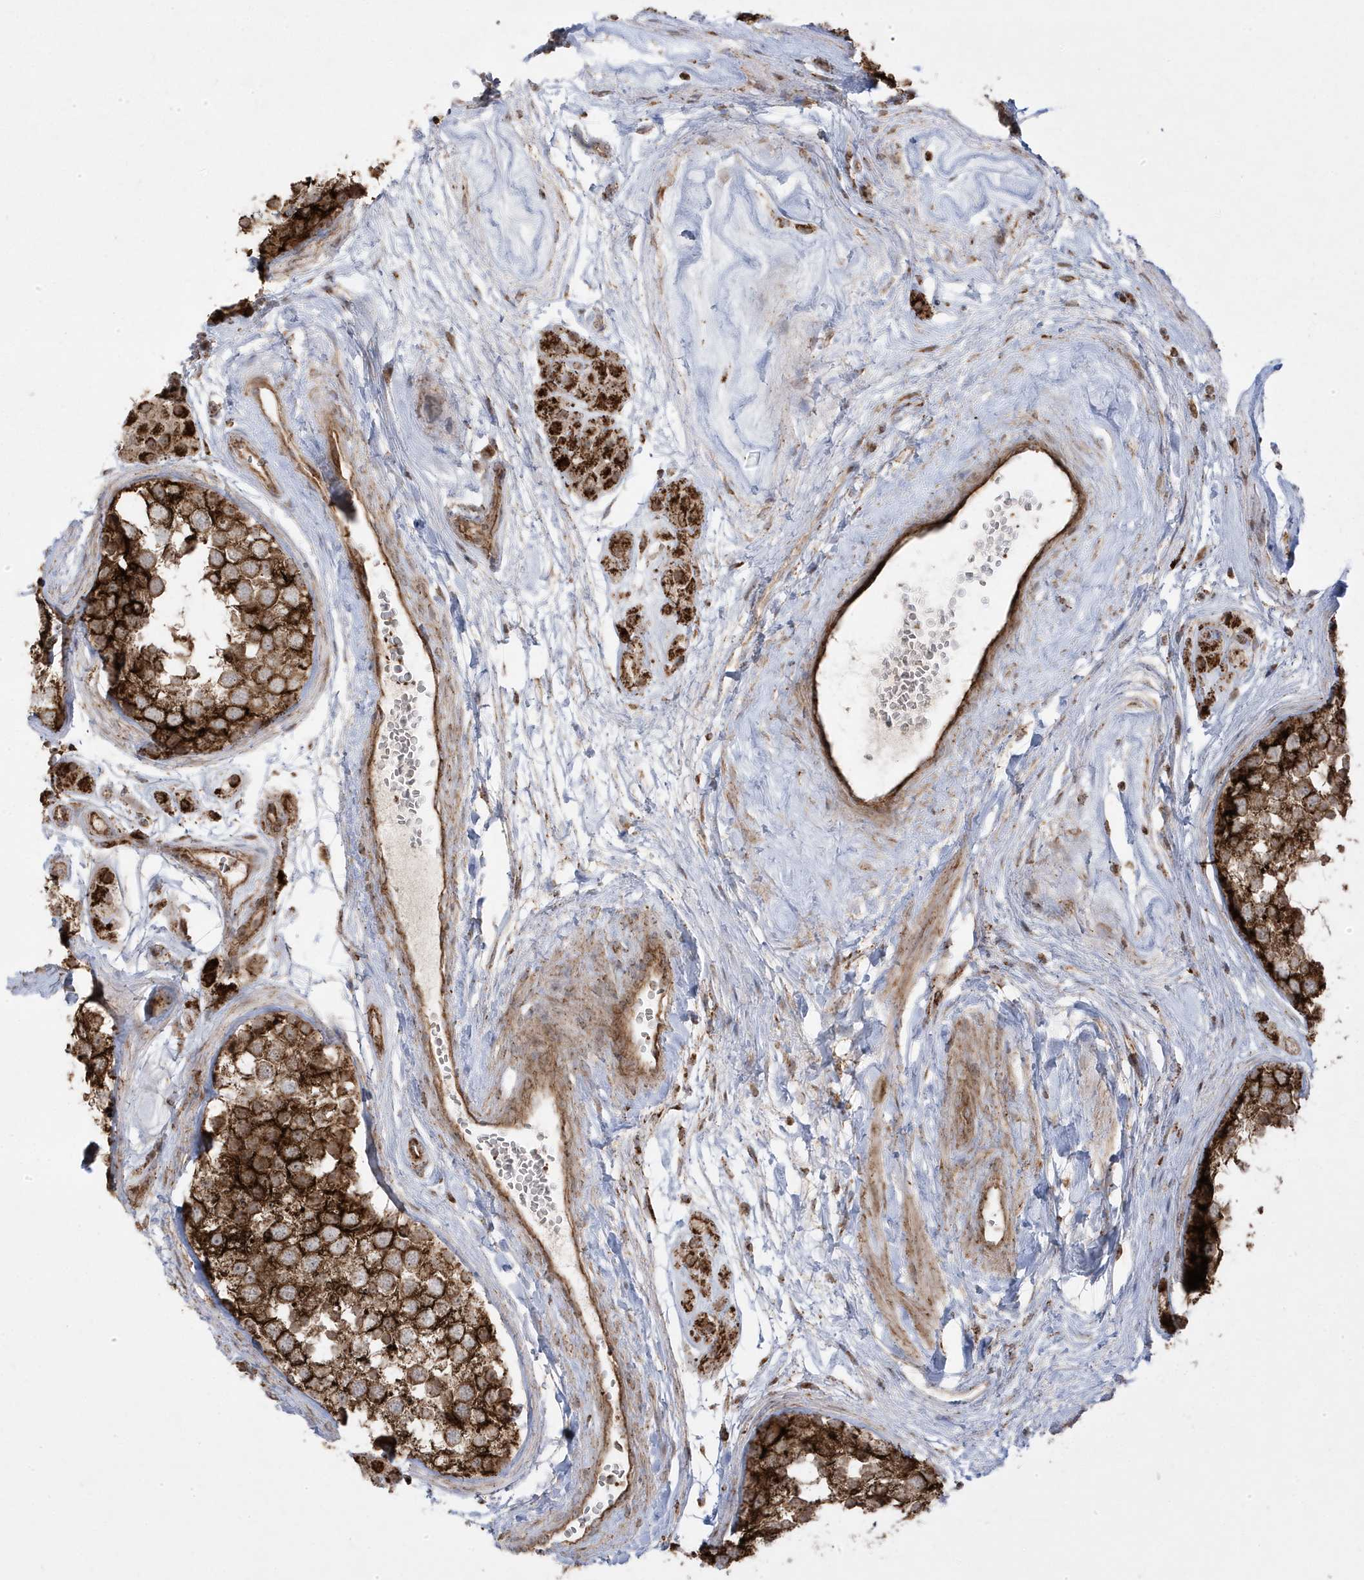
{"staining": {"intensity": "strong", "quantity": ">75%", "location": "cytoplasmic/membranous"}, "tissue": "testis", "cell_type": "Cells in seminiferous ducts", "image_type": "normal", "snomed": [{"axis": "morphology", "description": "Normal tissue, NOS"}, {"axis": "topography", "description": "Testis"}], "caption": "About >75% of cells in seminiferous ducts in benign human testis demonstrate strong cytoplasmic/membranous protein expression as visualized by brown immunohistochemical staining.", "gene": "CLUAP1", "patient": {"sex": "male", "age": 56}}